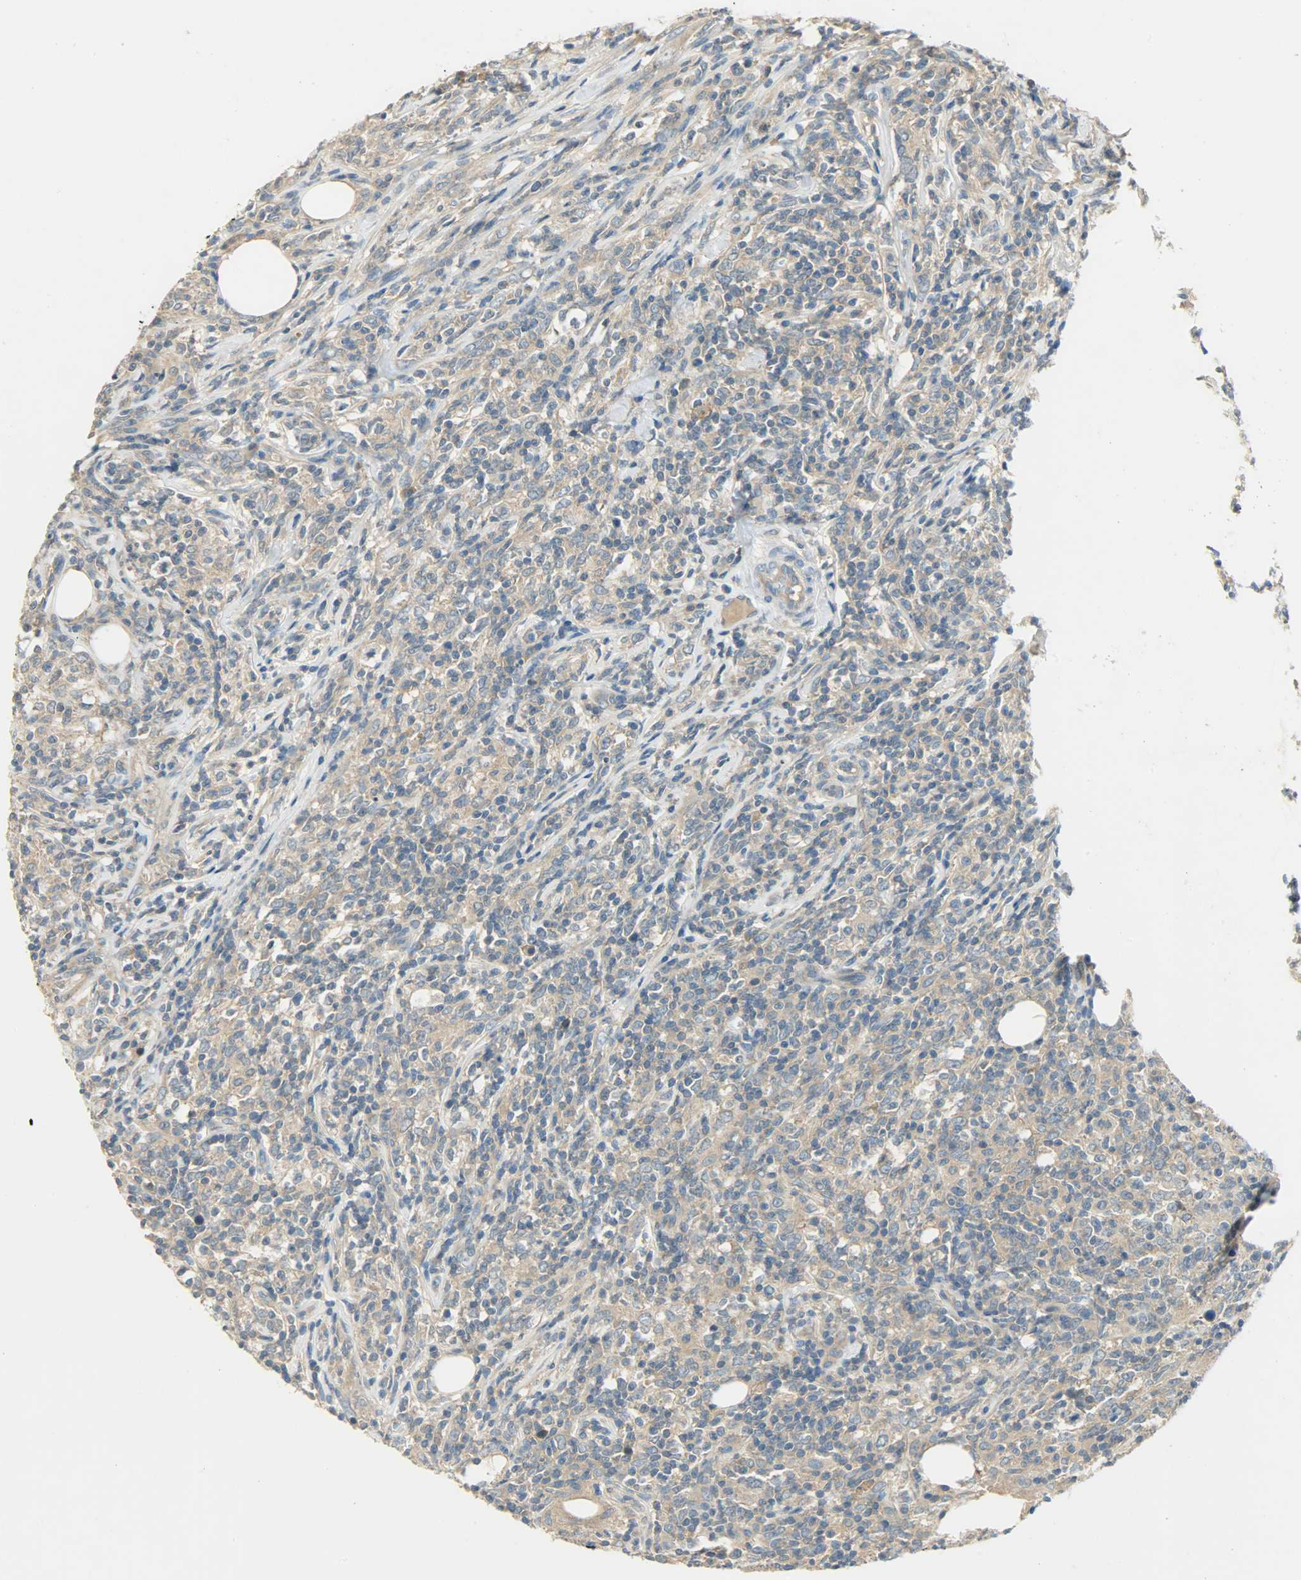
{"staining": {"intensity": "moderate", "quantity": ">75%", "location": "cytoplasmic/membranous"}, "tissue": "lymphoma", "cell_type": "Tumor cells", "image_type": "cancer", "snomed": [{"axis": "morphology", "description": "Malignant lymphoma, non-Hodgkin's type, High grade"}, {"axis": "topography", "description": "Lymph node"}], "caption": "Lymphoma stained for a protein shows moderate cytoplasmic/membranous positivity in tumor cells.", "gene": "DSG2", "patient": {"sex": "female", "age": 84}}